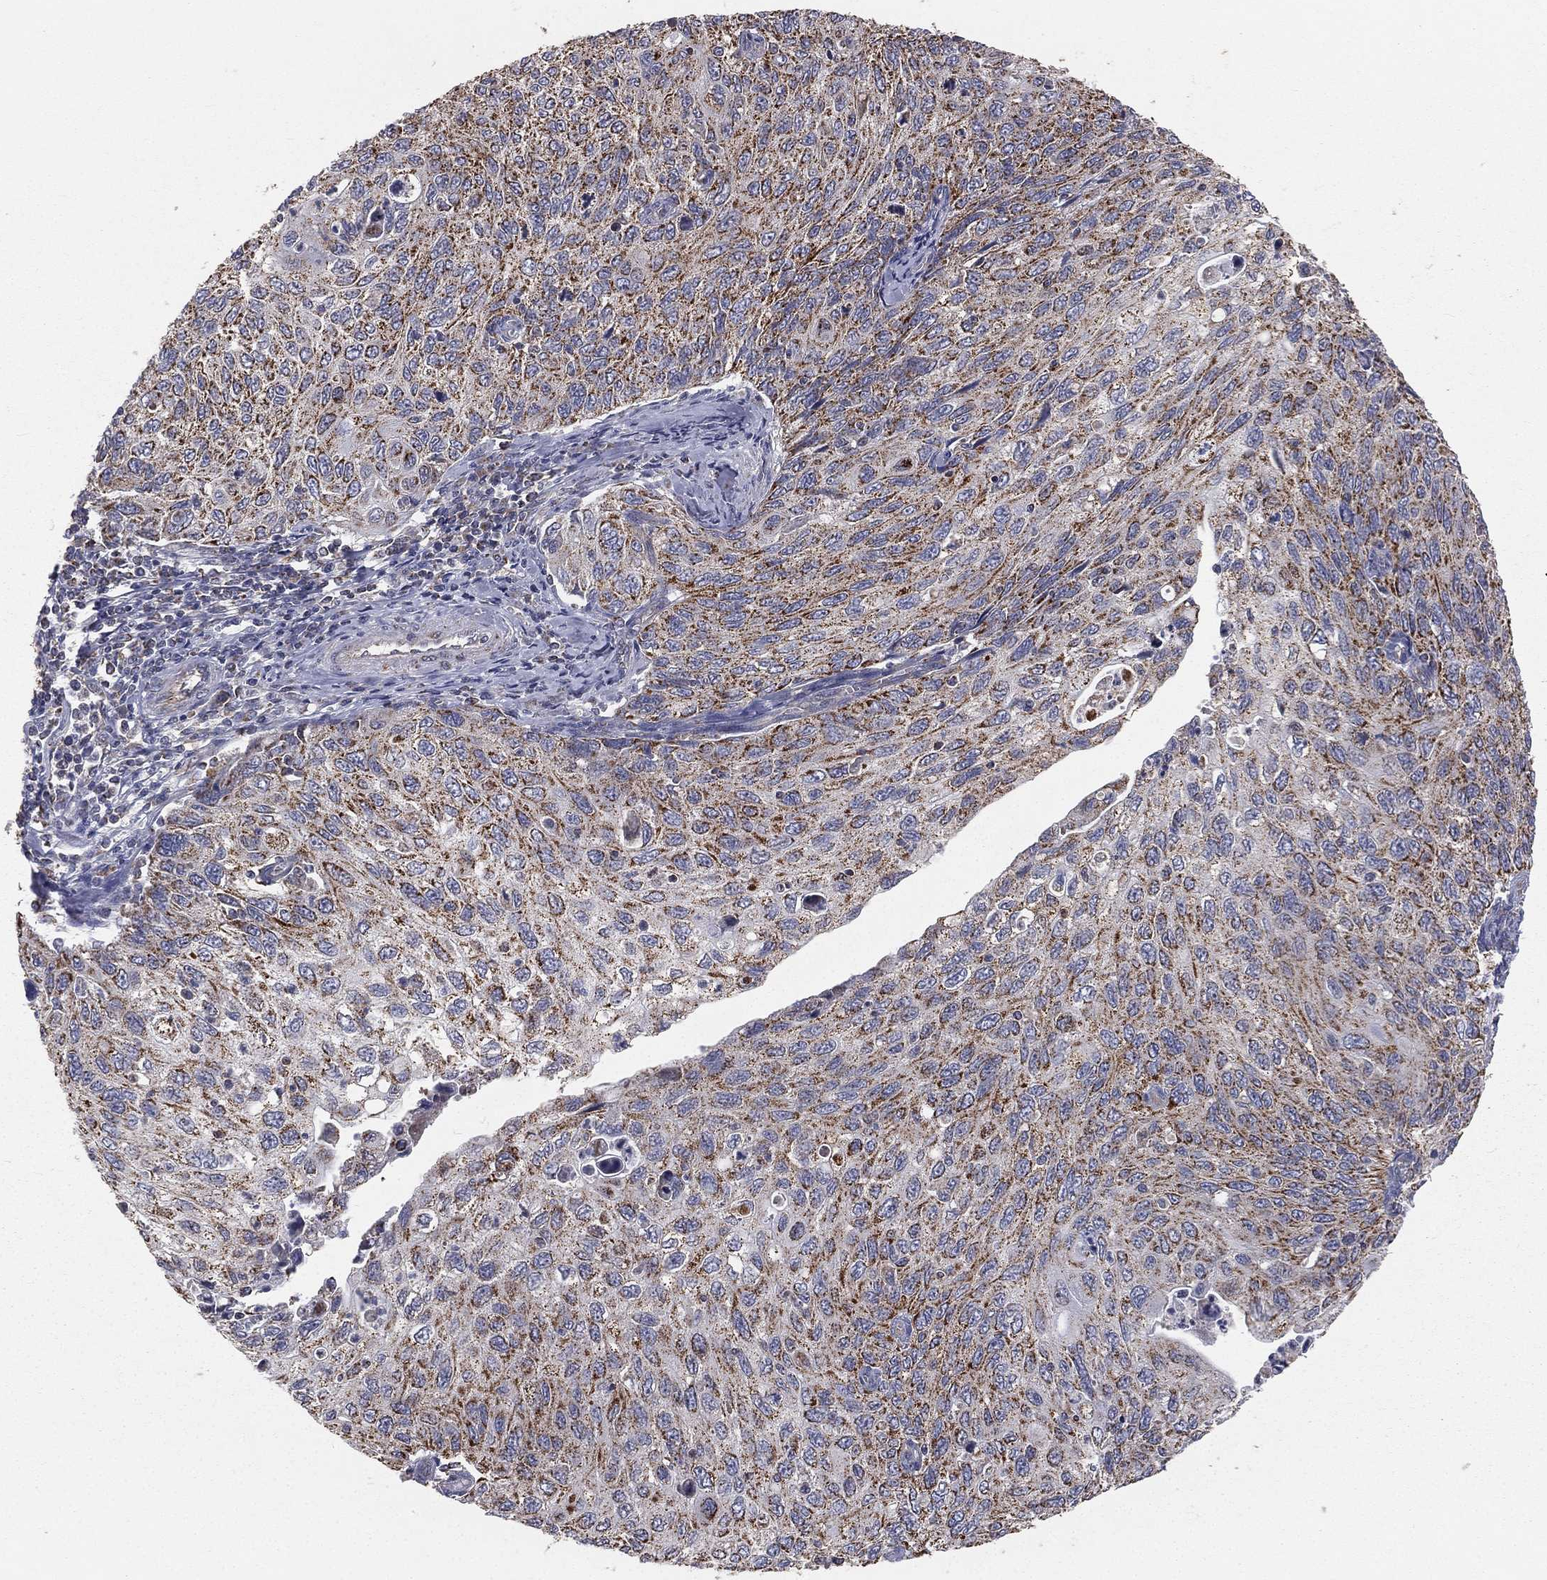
{"staining": {"intensity": "strong", "quantity": ">75%", "location": "cytoplasmic/membranous"}, "tissue": "cervical cancer", "cell_type": "Tumor cells", "image_type": "cancer", "snomed": [{"axis": "morphology", "description": "Squamous cell carcinoma, NOS"}, {"axis": "topography", "description": "Cervix"}], "caption": "Protein expression analysis of human squamous cell carcinoma (cervical) reveals strong cytoplasmic/membranous positivity in approximately >75% of tumor cells. Immunohistochemistry (ihc) stains the protein in brown and the nuclei are stained blue.", "gene": "HADH", "patient": {"sex": "female", "age": 70}}